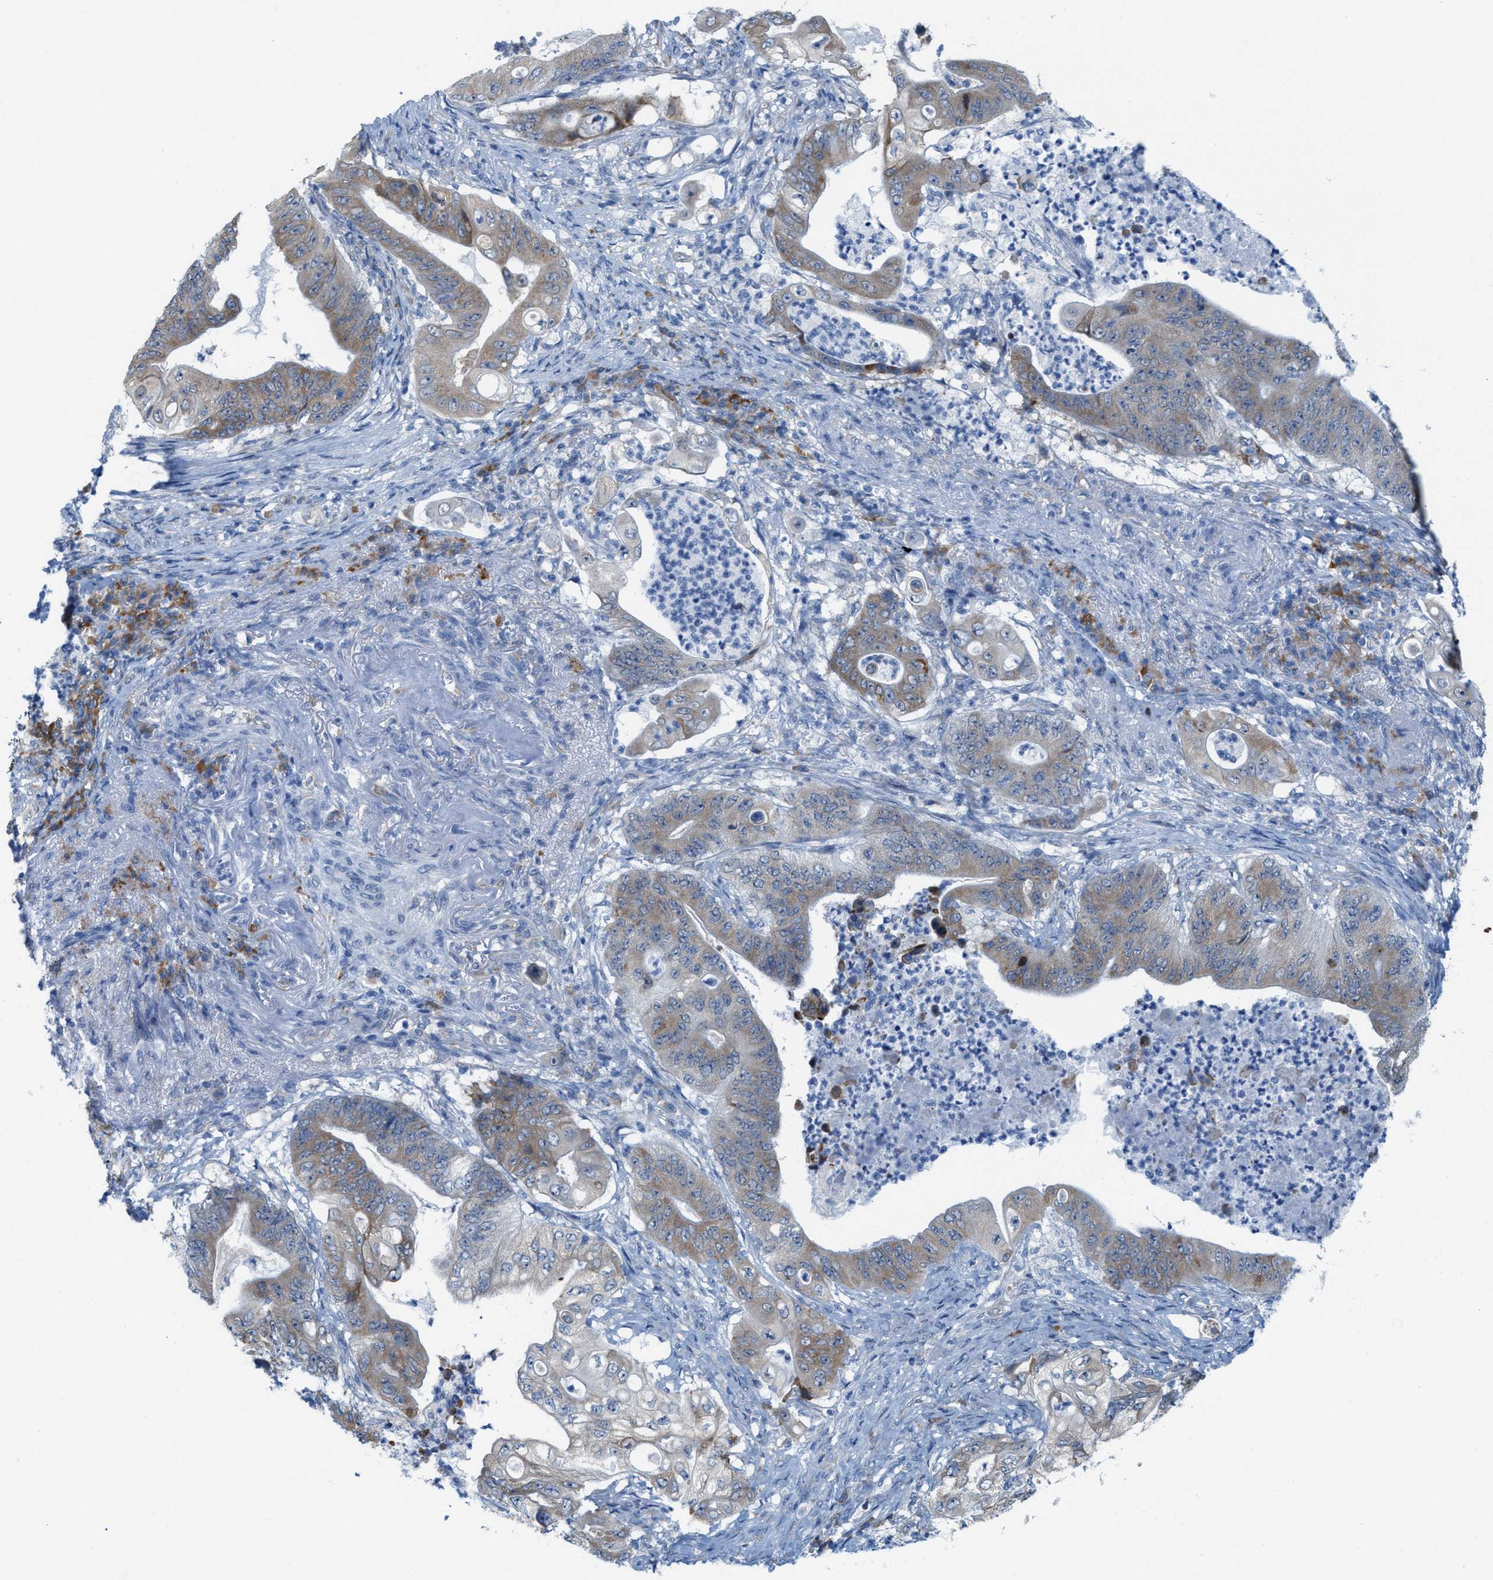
{"staining": {"intensity": "weak", "quantity": ">75%", "location": "cytoplasmic/membranous"}, "tissue": "stomach cancer", "cell_type": "Tumor cells", "image_type": "cancer", "snomed": [{"axis": "morphology", "description": "Adenocarcinoma, NOS"}, {"axis": "topography", "description": "Stomach"}], "caption": "A photomicrograph of human stomach cancer (adenocarcinoma) stained for a protein shows weak cytoplasmic/membranous brown staining in tumor cells.", "gene": "KIFC3", "patient": {"sex": "female", "age": 73}}